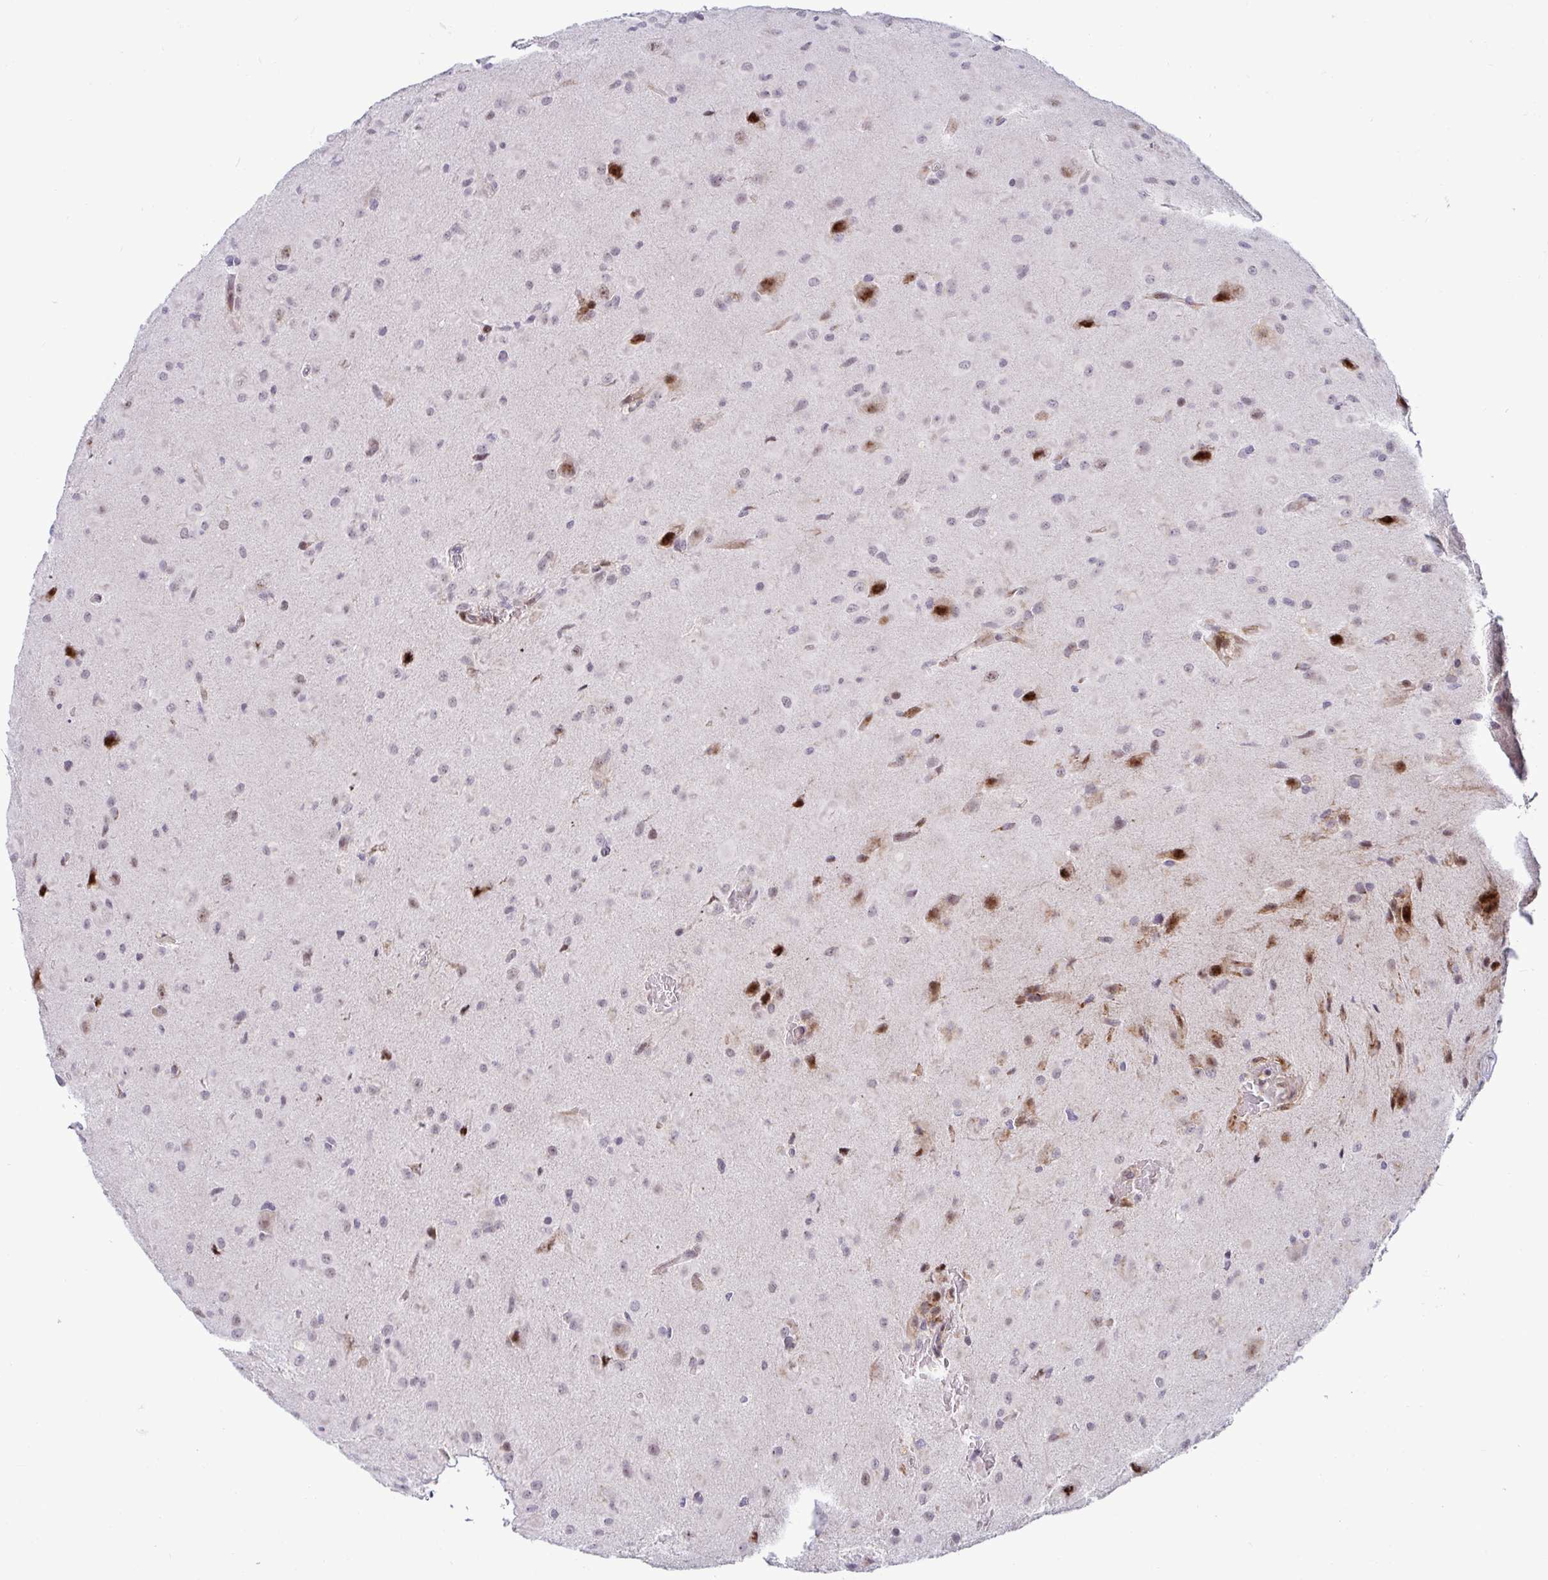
{"staining": {"intensity": "moderate", "quantity": "<25%", "location": "cytoplasmic/membranous,nuclear"}, "tissue": "glioma", "cell_type": "Tumor cells", "image_type": "cancer", "snomed": [{"axis": "morphology", "description": "Glioma, malignant, Low grade"}, {"axis": "topography", "description": "Brain"}], "caption": "A brown stain shows moderate cytoplasmic/membranous and nuclear expression of a protein in human glioma tumor cells.", "gene": "DZIP1", "patient": {"sex": "male", "age": 58}}